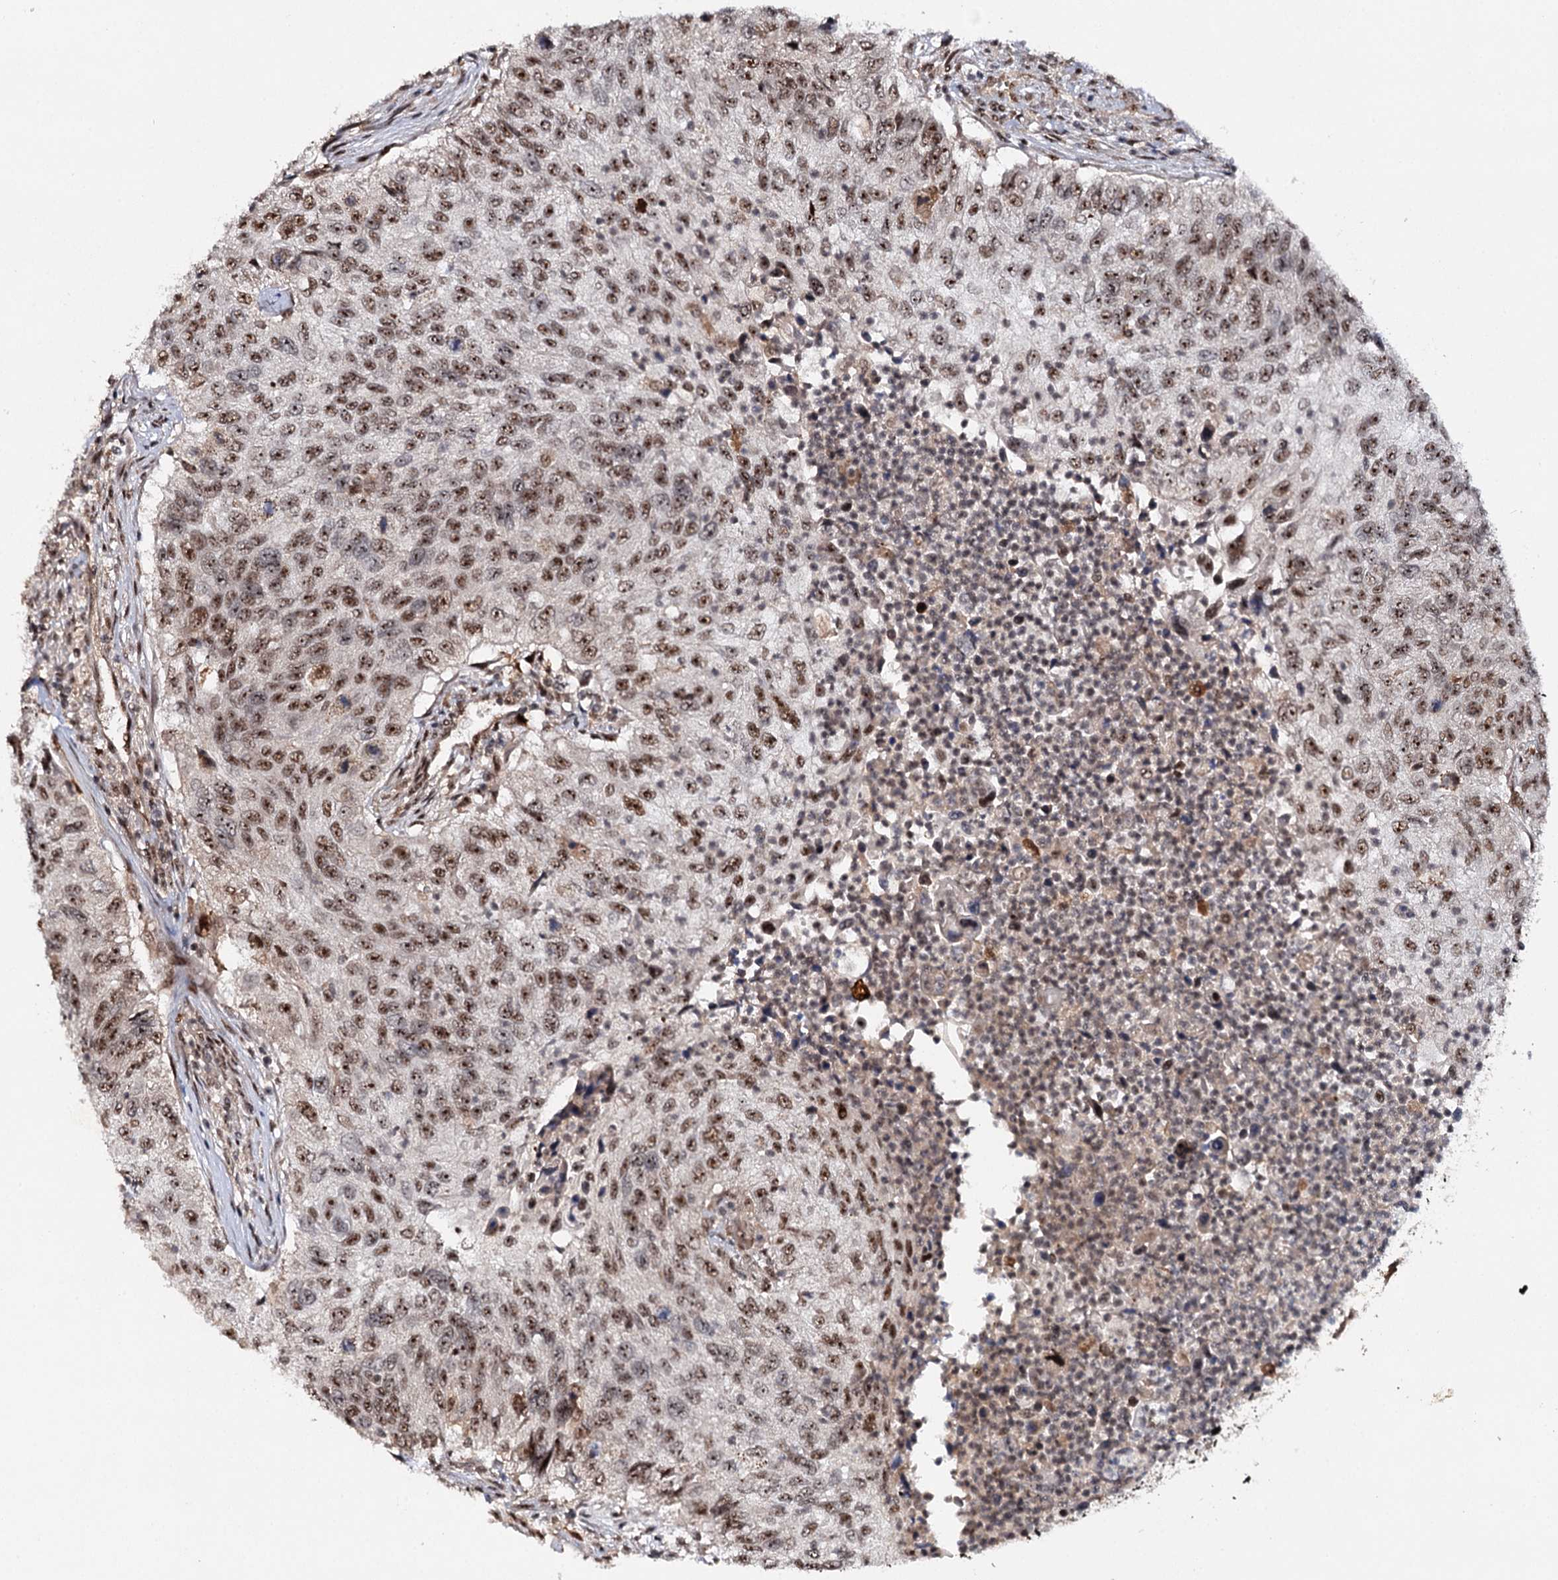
{"staining": {"intensity": "moderate", "quantity": ">75%", "location": "nuclear"}, "tissue": "urothelial cancer", "cell_type": "Tumor cells", "image_type": "cancer", "snomed": [{"axis": "morphology", "description": "Urothelial carcinoma, High grade"}, {"axis": "topography", "description": "Urinary bladder"}], "caption": "There is medium levels of moderate nuclear expression in tumor cells of high-grade urothelial carcinoma, as demonstrated by immunohistochemical staining (brown color).", "gene": "BUD13", "patient": {"sex": "female", "age": 60}}